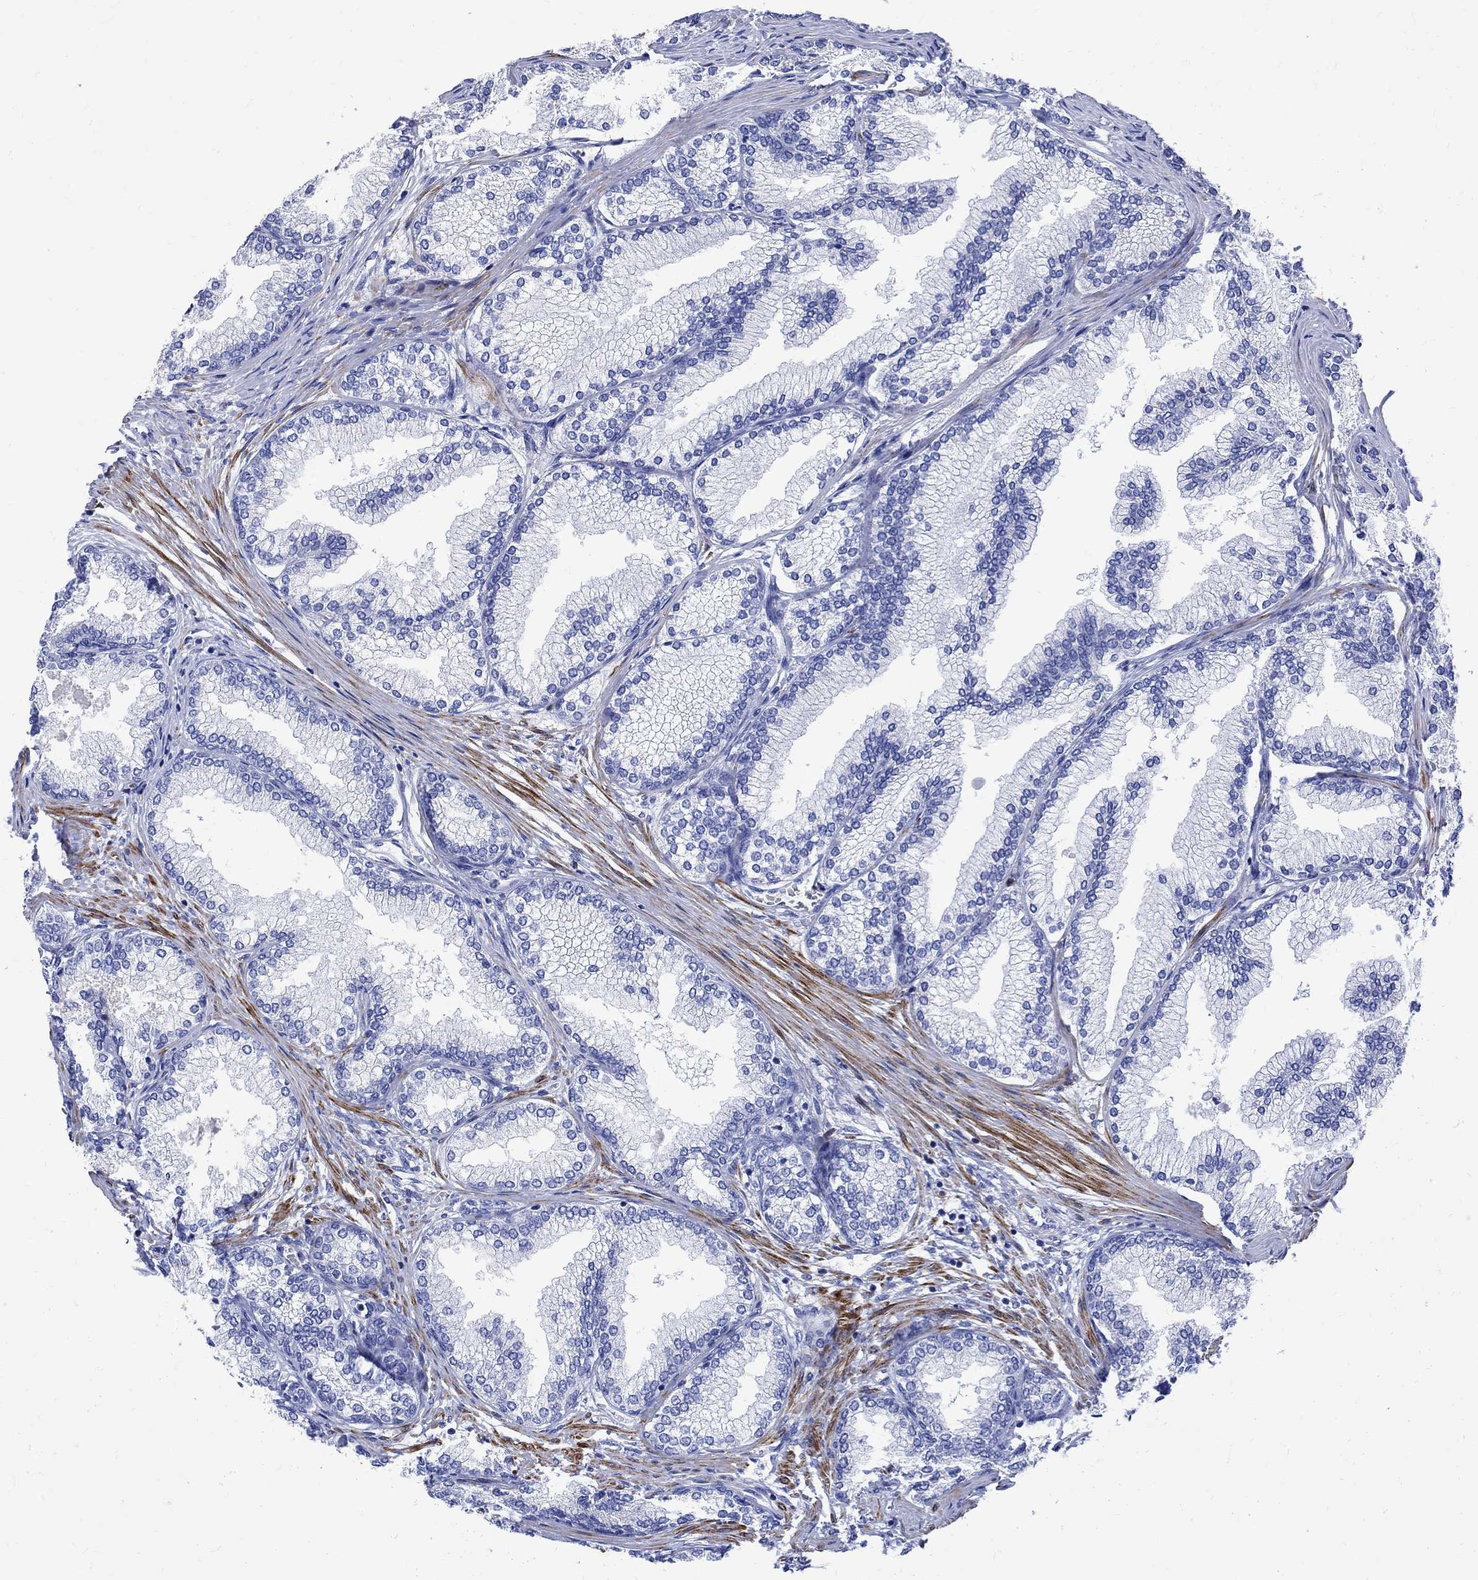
{"staining": {"intensity": "negative", "quantity": "none", "location": "none"}, "tissue": "prostate", "cell_type": "Glandular cells", "image_type": "normal", "snomed": [{"axis": "morphology", "description": "Normal tissue, NOS"}, {"axis": "topography", "description": "Prostate"}], "caption": "Immunohistochemistry (IHC) micrograph of benign prostate: human prostate stained with DAB displays no significant protein expression in glandular cells. (Brightfield microscopy of DAB immunohistochemistry at high magnification).", "gene": "PARVB", "patient": {"sex": "male", "age": 72}}